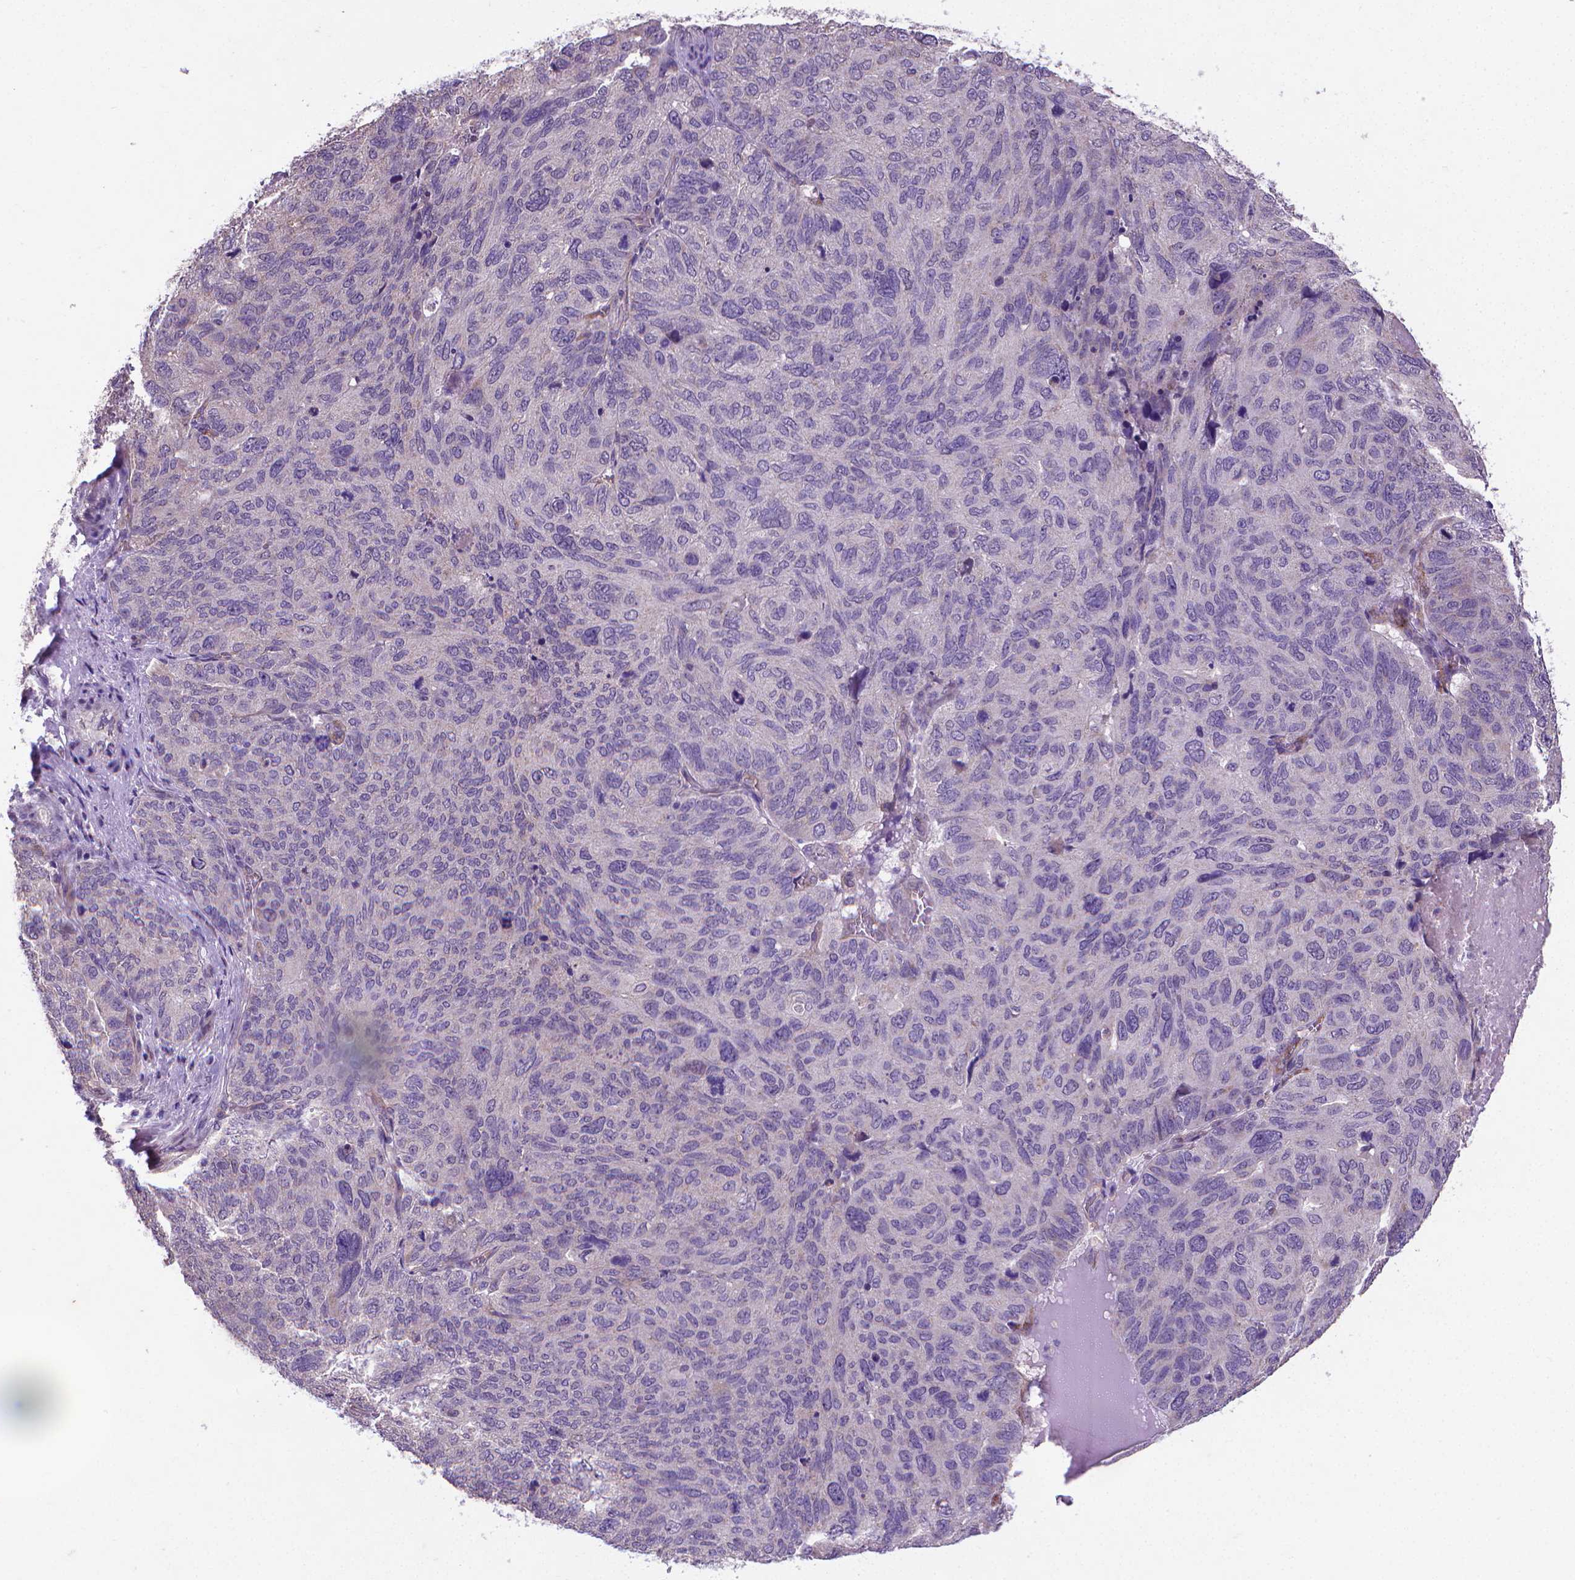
{"staining": {"intensity": "negative", "quantity": "none", "location": "none"}, "tissue": "ovarian cancer", "cell_type": "Tumor cells", "image_type": "cancer", "snomed": [{"axis": "morphology", "description": "Carcinoma, endometroid"}, {"axis": "topography", "description": "Ovary"}], "caption": "The immunohistochemistry (IHC) photomicrograph has no significant staining in tumor cells of ovarian cancer tissue.", "gene": "GPR63", "patient": {"sex": "female", "age": 58}}